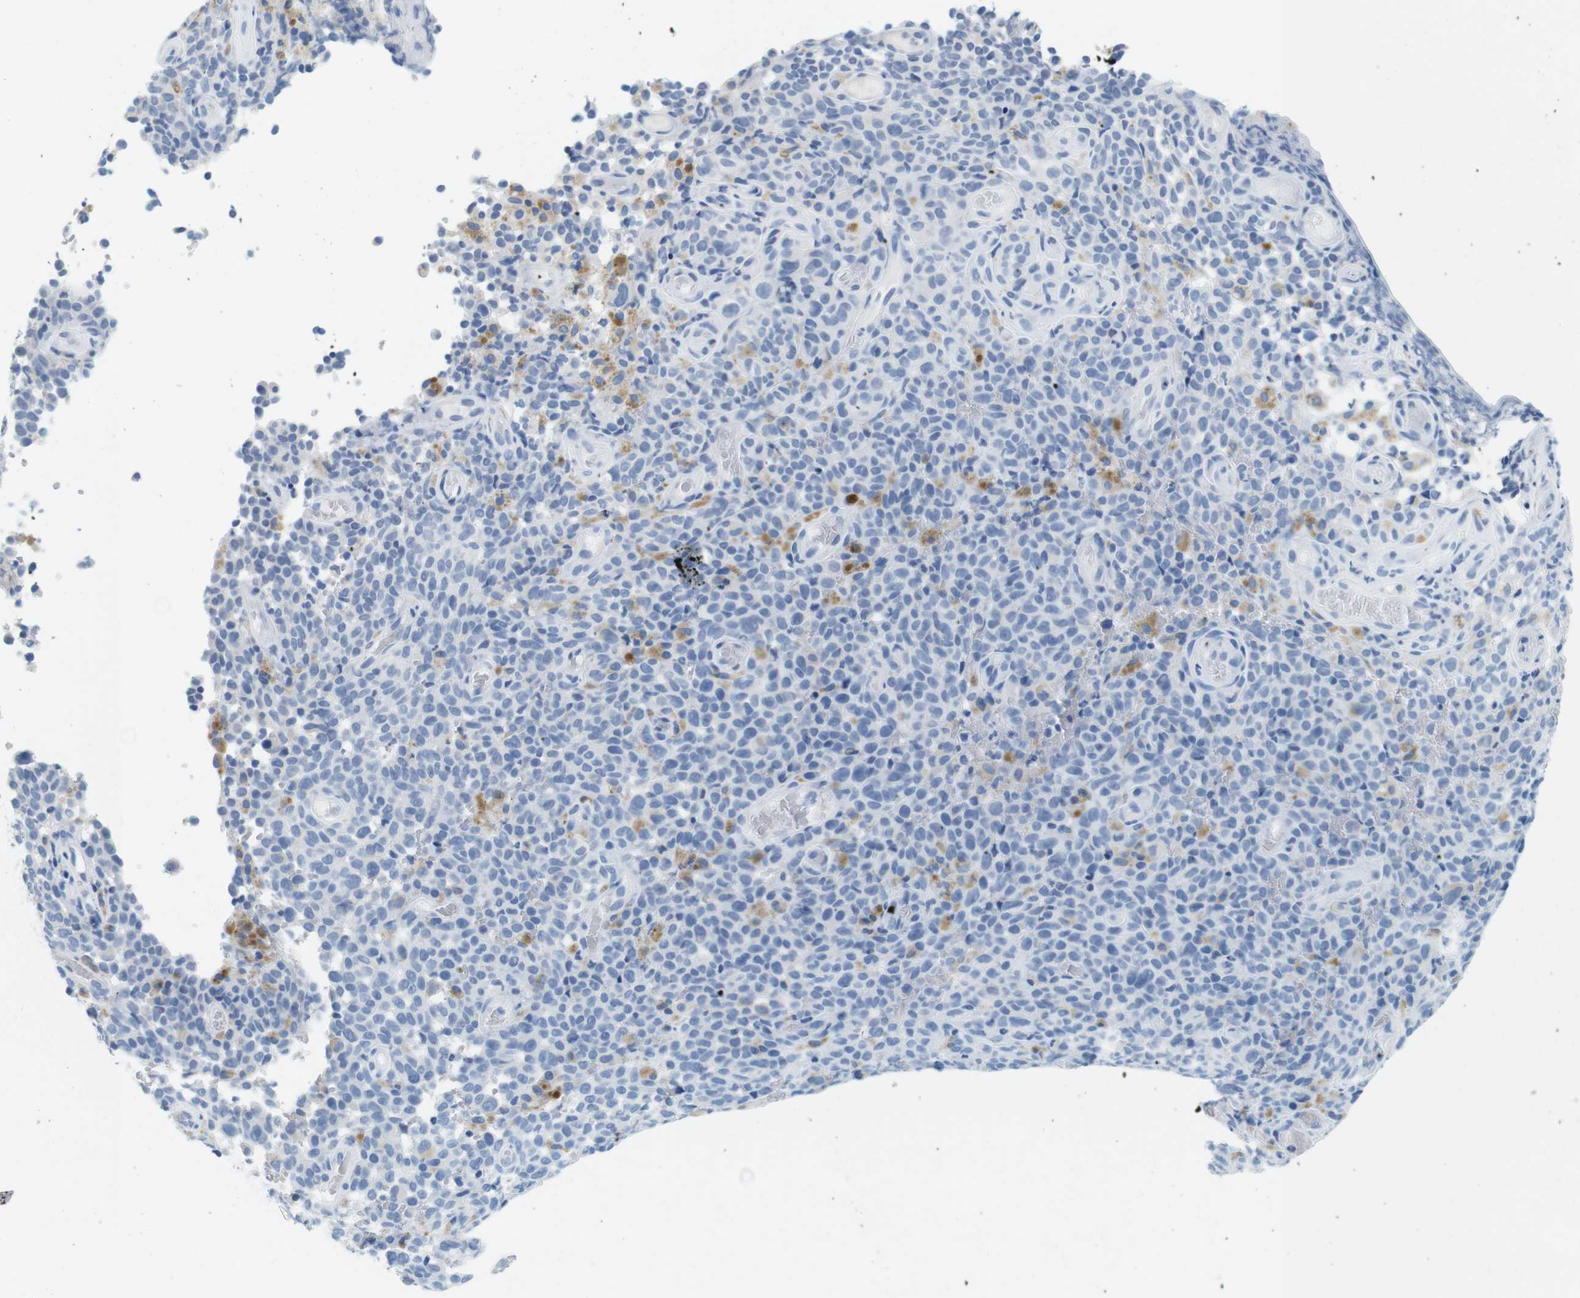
{"staining": {"intensity": "negative", "quantity": "none", "location": "none"}, "tissue": "melanoma", "cell_type": "Tumor cells", "image_type": "cancer", "snomed": [{"axis": "morphology", "description": "Malignant melanoma, NOS"}, {"axis": "topography", "description": "Skin"}], "caption": "Immunohistochemistry (IHC) of melanoma exhibits no positivity in tumor cells.", "gene": "CYP2C9", "patient": {"sex": "female", "age": 82}}